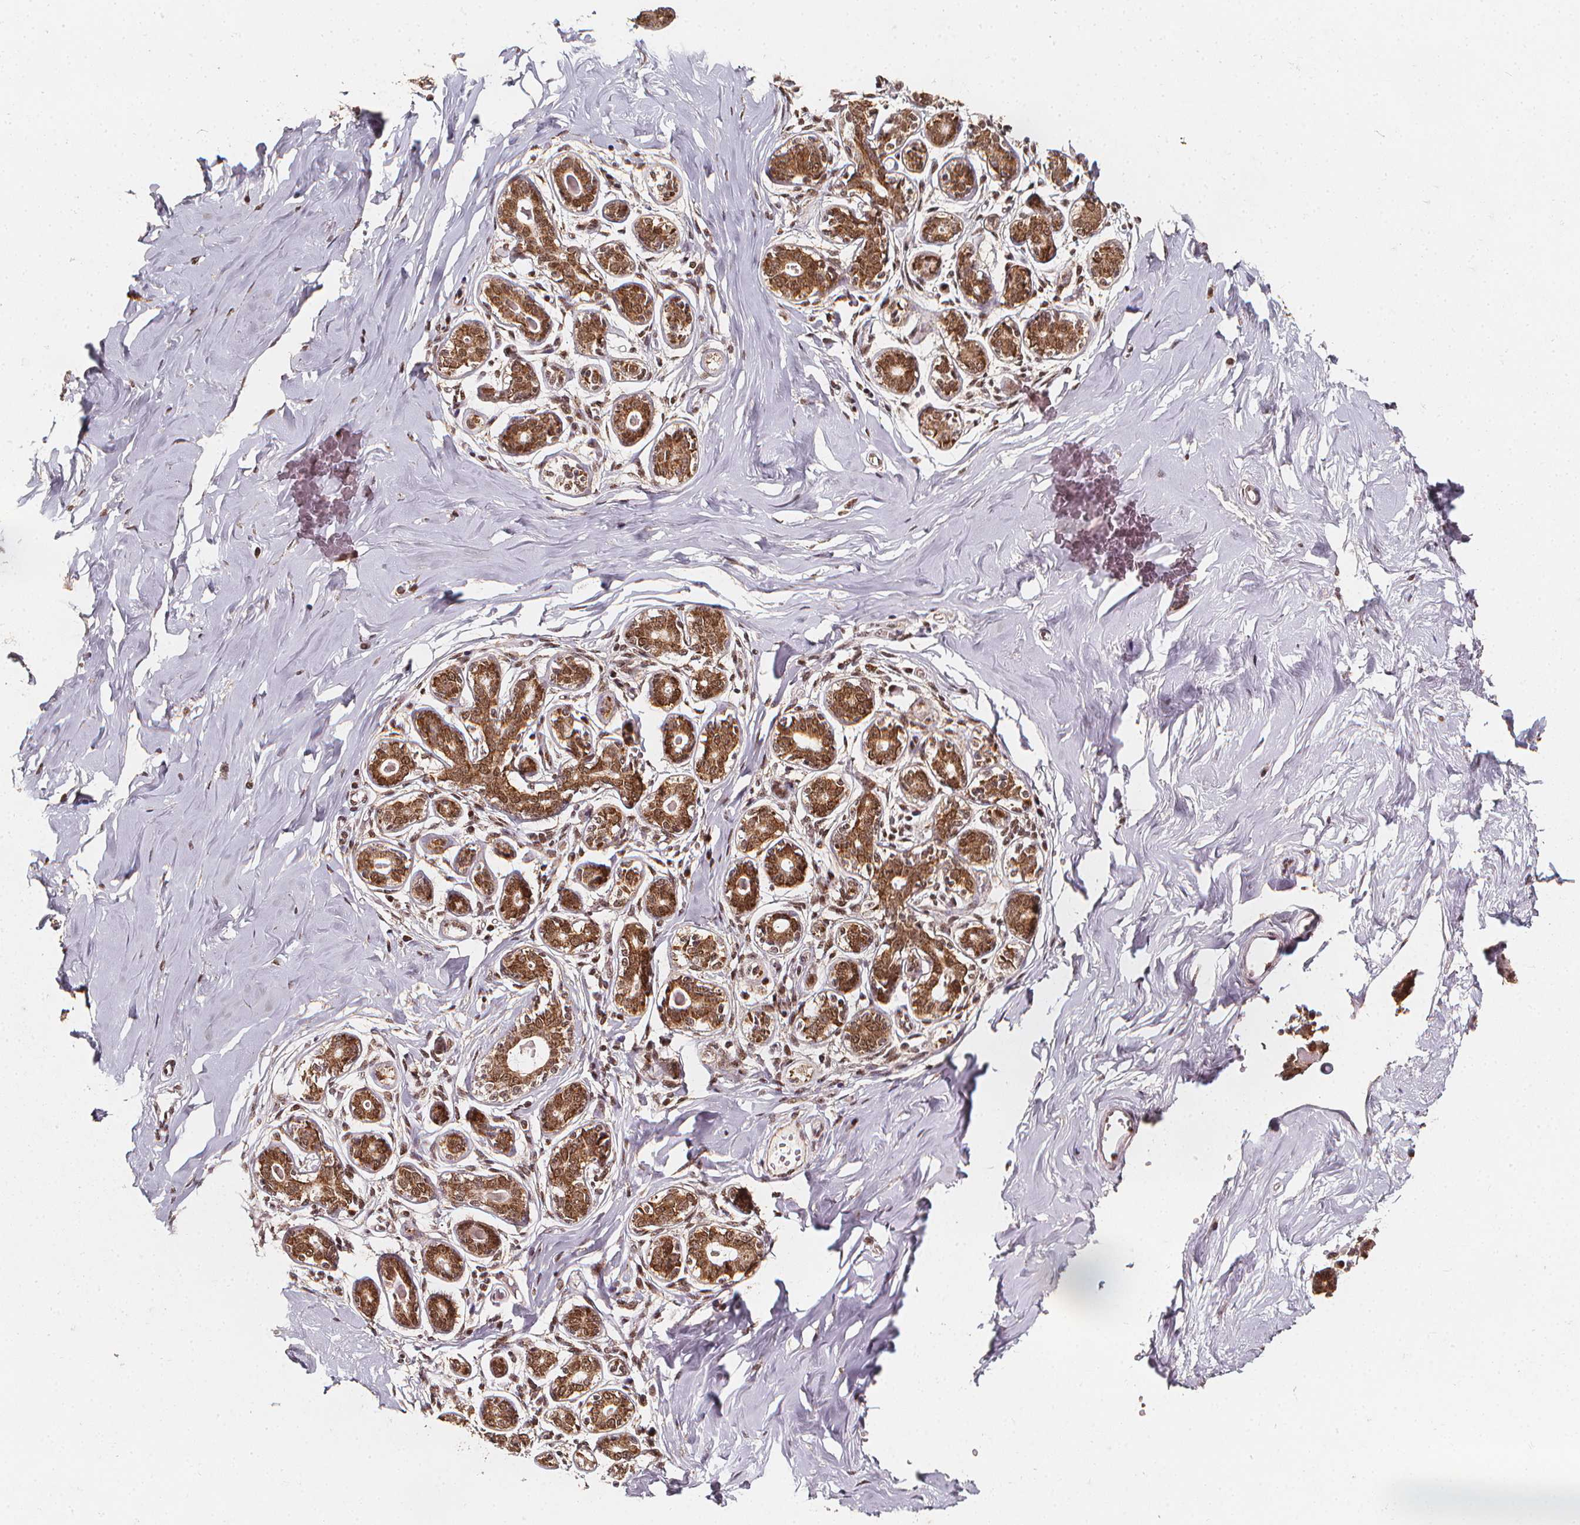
{"staining": {"intensity": "moderate", "quantity": "25%-75%", "location": "cytoplasmic/membranous"}, "tissue": "breast", "cell_type": "Adipocytes", "image_type": "normal", "snomed": [{"axis": "morphology", "description": "Normal tissue, NOS"}, {"axis": "topography", "description": "Skin"}, {"axis": "topography", "description": "Breast"}], "caption": "Breast stained with immunohistochemistry displays moderate cytoplasmic/membranous staining in approximately 25%-75% of adipocytes. The protein of interest is stained brown, and the nuclei are stained in blue (DAB IHC with brightfield microscopy, high magnification).", "gene": "SMN1", "patient": {"sex": "female", "age": 43}}